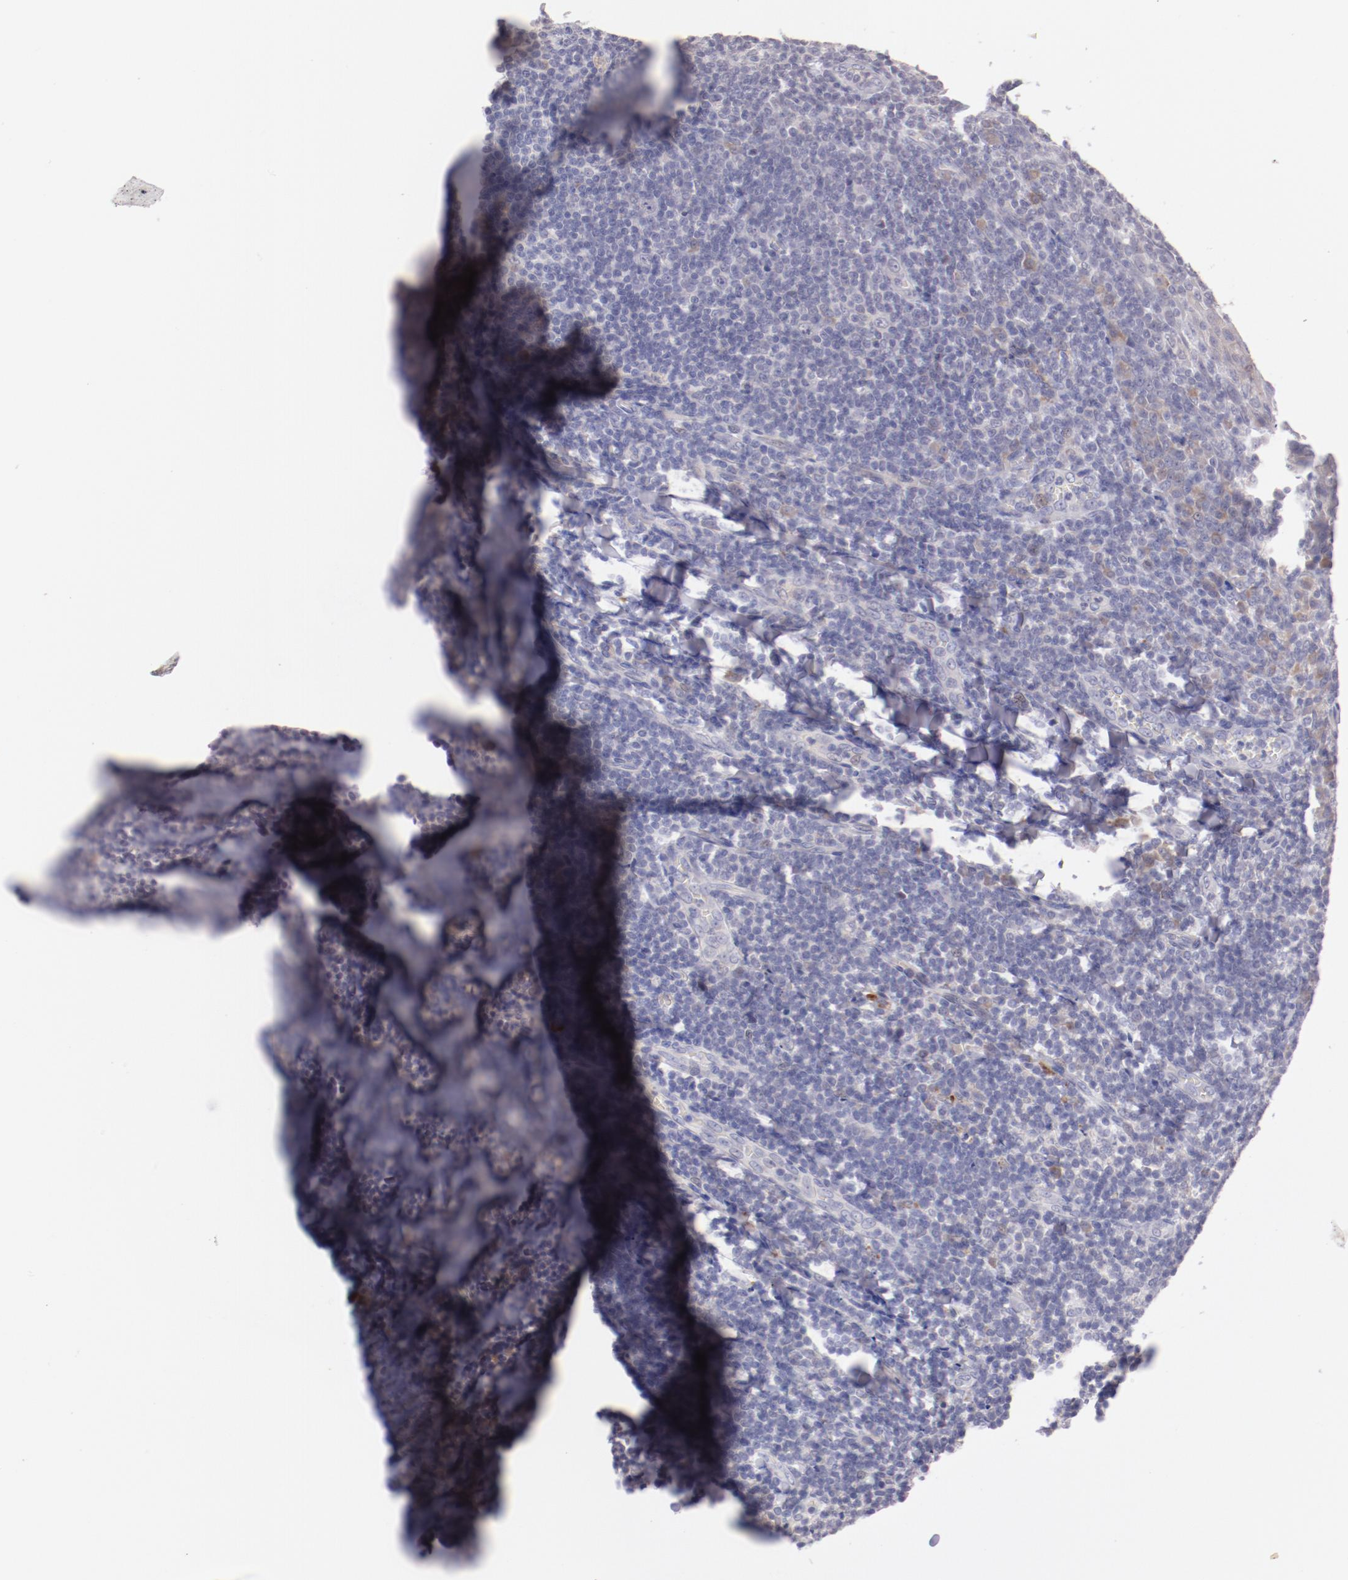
{"staining": {"intensity": "weak", "quantity": "<25%", "location": "cytoplasmic/membranous"}, "tissue": "tonsil", "cell_type": "Germinal center cells", "image_type": "normal", "snomed": [{"axis": "morphology", "description": "Normal tissue, NOS"}, {"axis": "topography", "description": "Tonsil"}], "caption": "Immunohistochemistry (IHC) image of normal human tonsil stained for a protein (brown), which exhibits no expression in germinal center cells.", "gene": "TRAF3", "patient": {"sex": "male", "age": 31}}